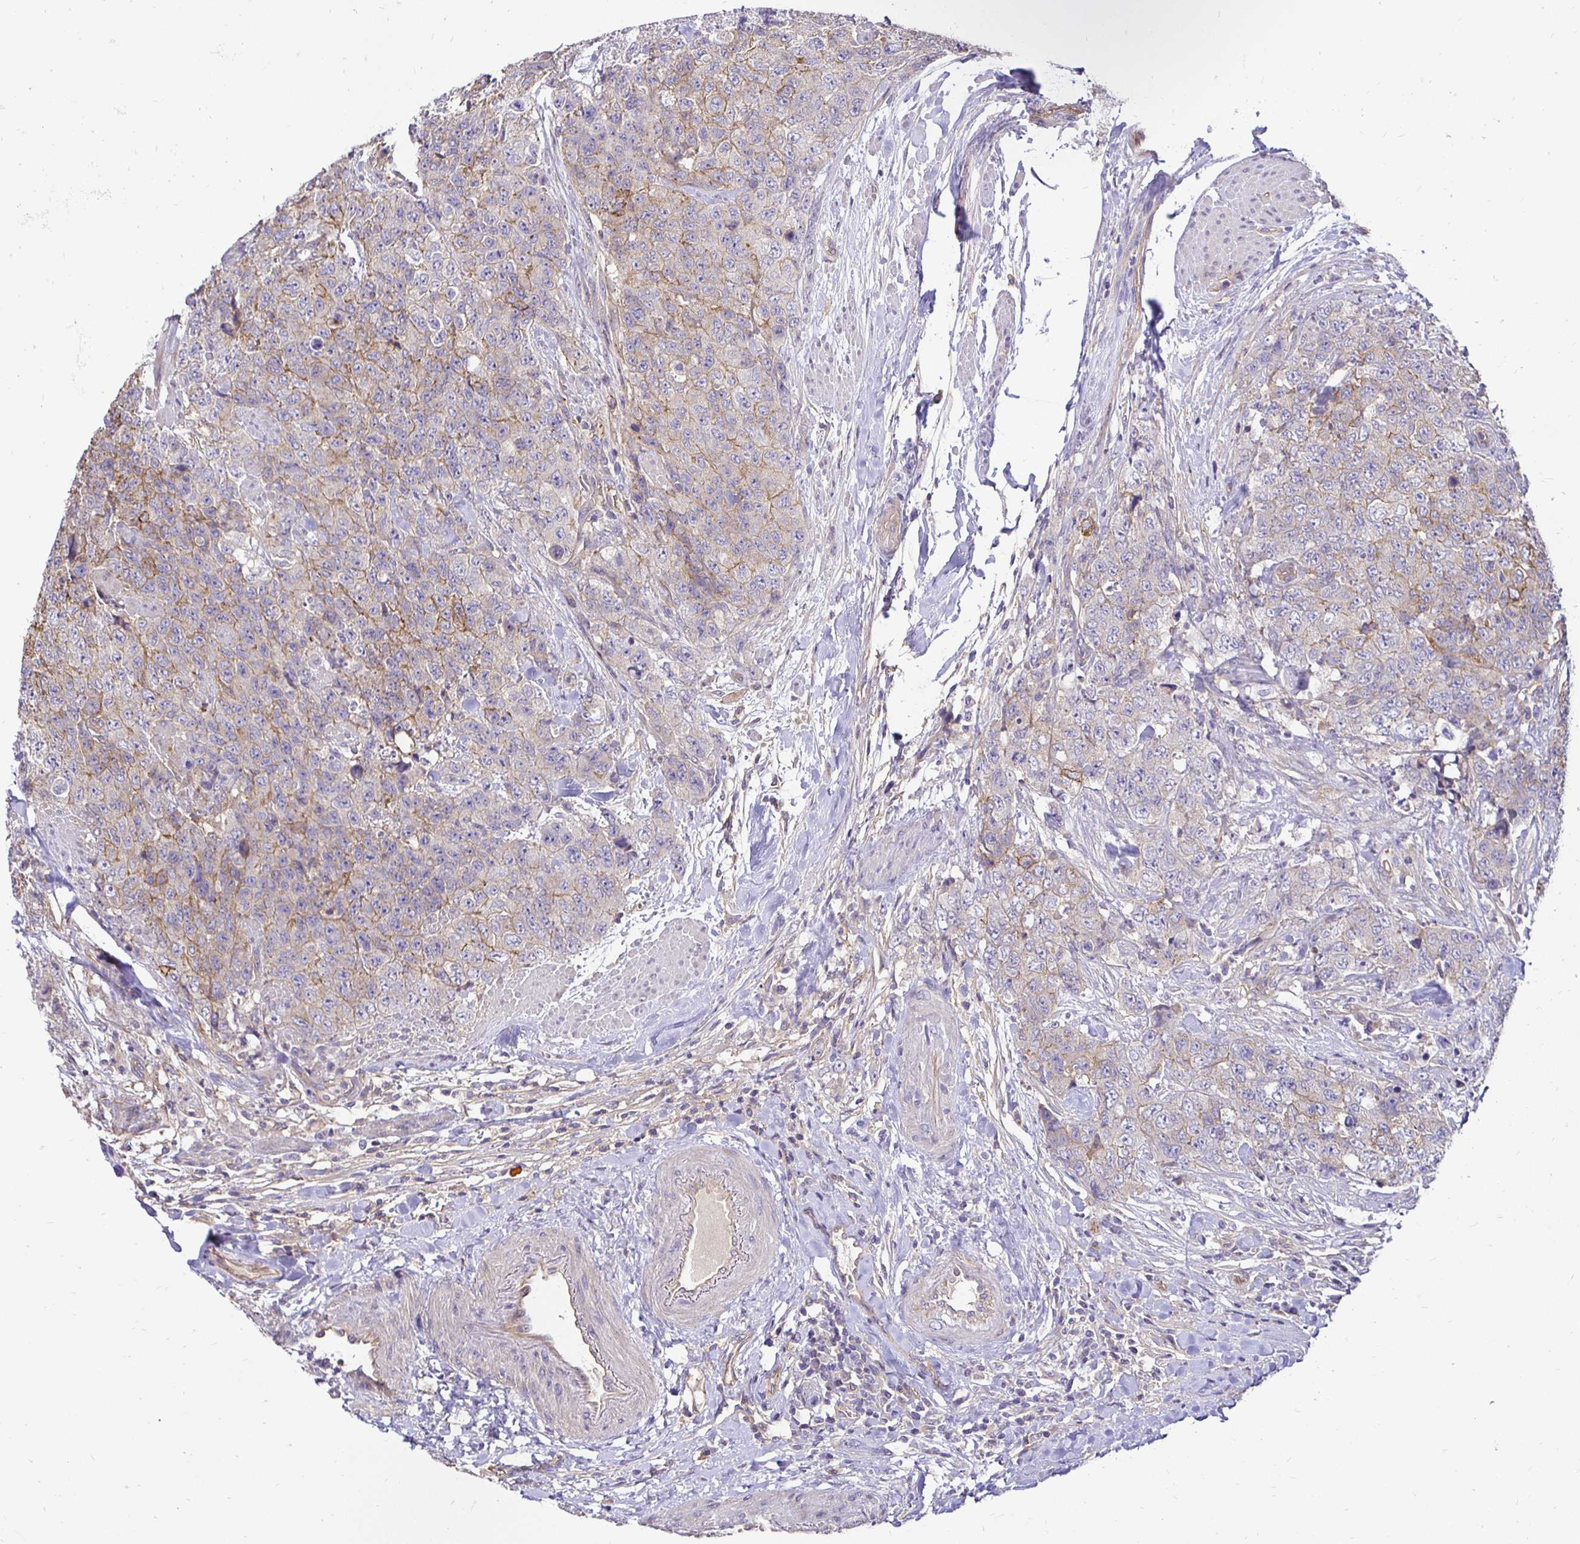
{"staining": {"intensity": "weak", "quantity": "<25%", "location": "cytoplasmic/membranous"}, "tissue": "urothelial cancer", "cell_type": "Tumor cells", "image_type": "cancer", "snomed": [{"axis": "morphology", "description": "Urothelial carcinoma, High grade"}, {"axis": "topography", "description": "Urinary bladder"}], "caption": "Immunohistochemistry of human urothelial cancer demonstrates no staining in tumor cells.", "gene": "SLC9A1", "patient": {"sex": "female", "age": 78}}